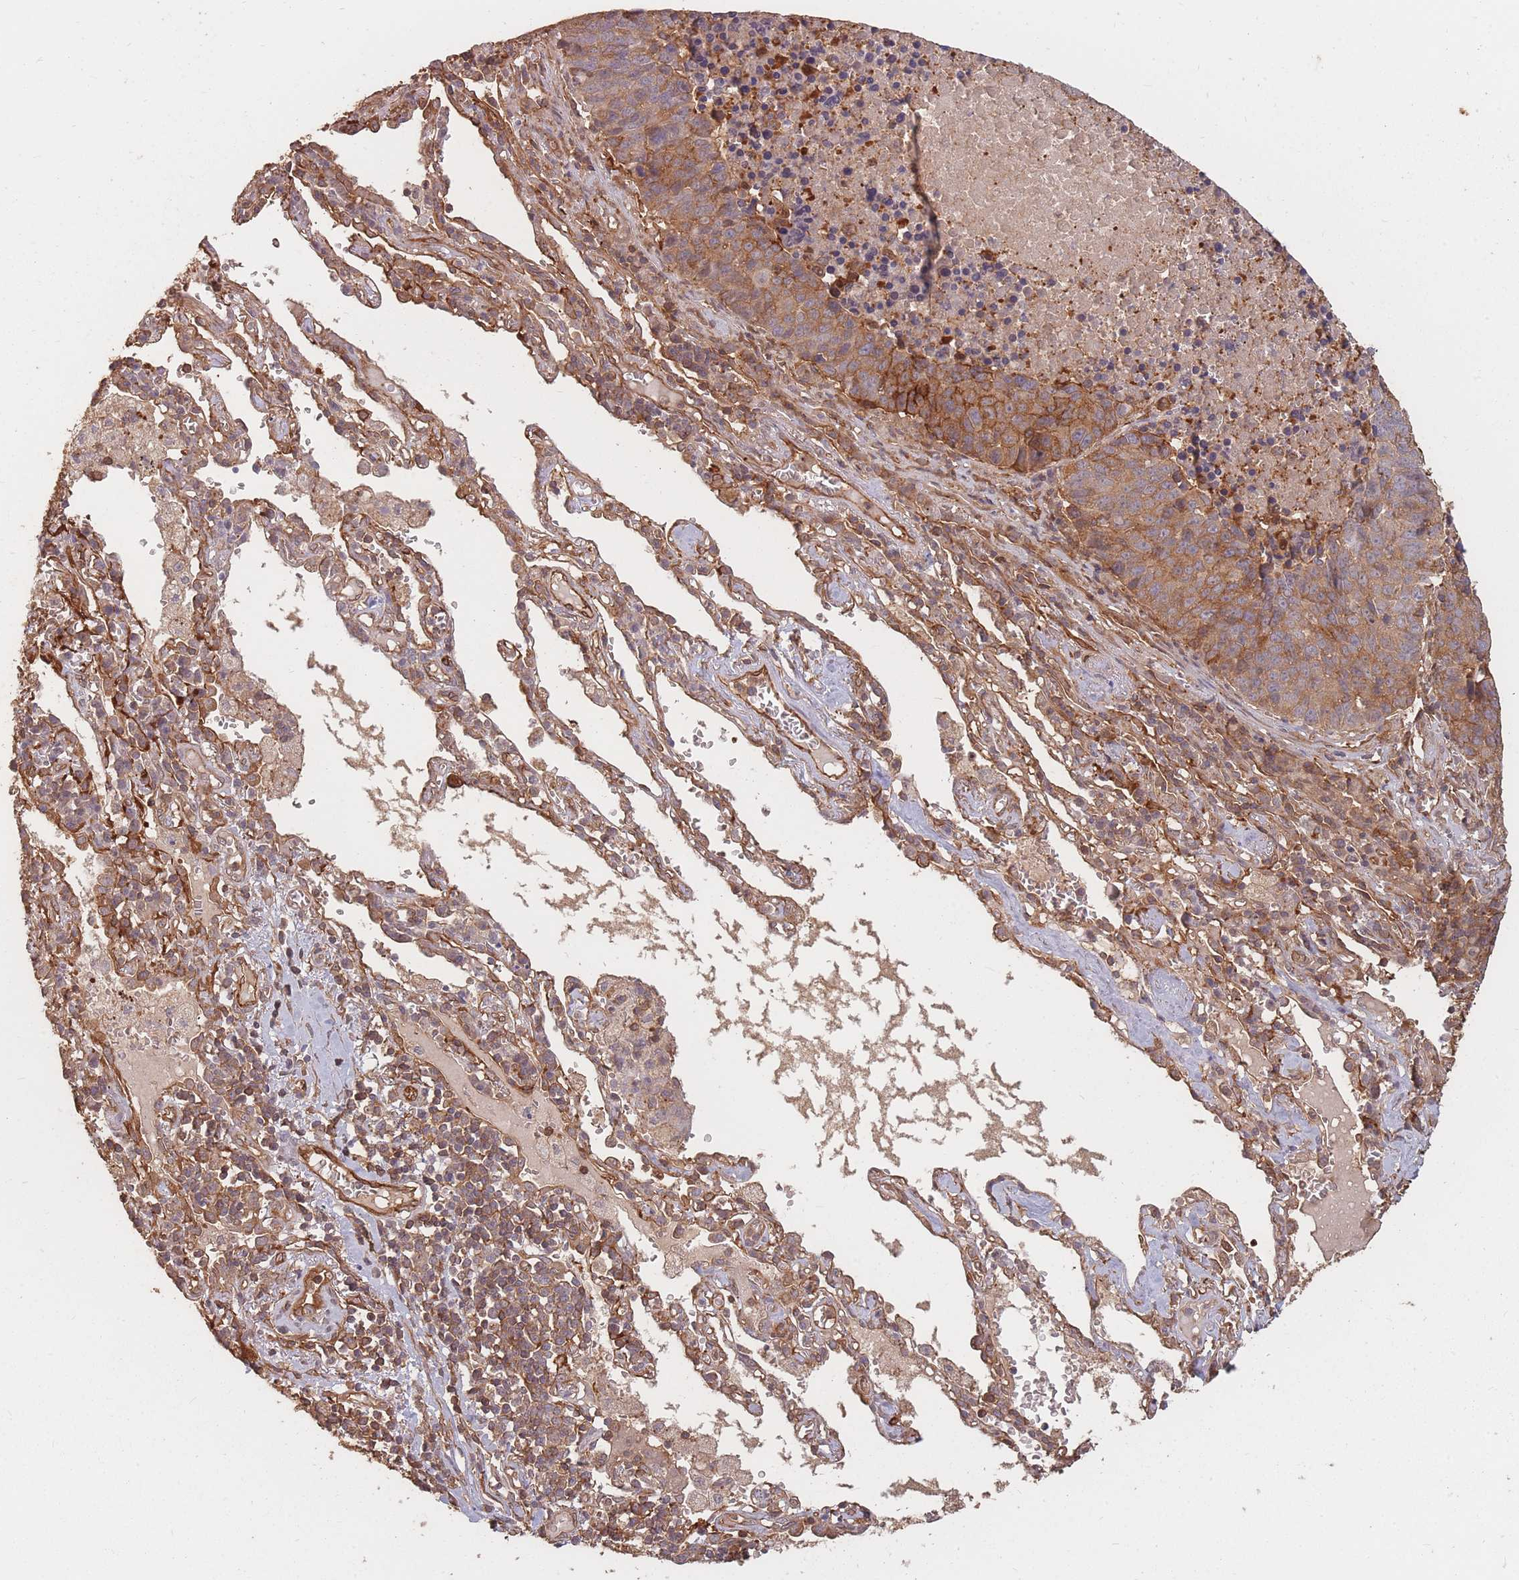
{"staining": {"intensity": "moderate", "quantity": ">75%", "location": "cytoplasmic/membranous"}, "tissue": "lung cancer", "cell_type": "Tumor cells", "image_type": "cancer", "snomed": [{"axis": "morphology", "description": "Squamous cell carcinoma, NOS"}, {"axis": "topography", "description": "Lung"}], "caption": "A high-resolution micrograph shows immunohistochemistry (IHC) staining of lung cancer, which exhibits moderate cytoplasmic/membranous staining in about >75% of tumor cells.", "gene": "PLS3", "patient": {"sex": "female", "age": 66}}